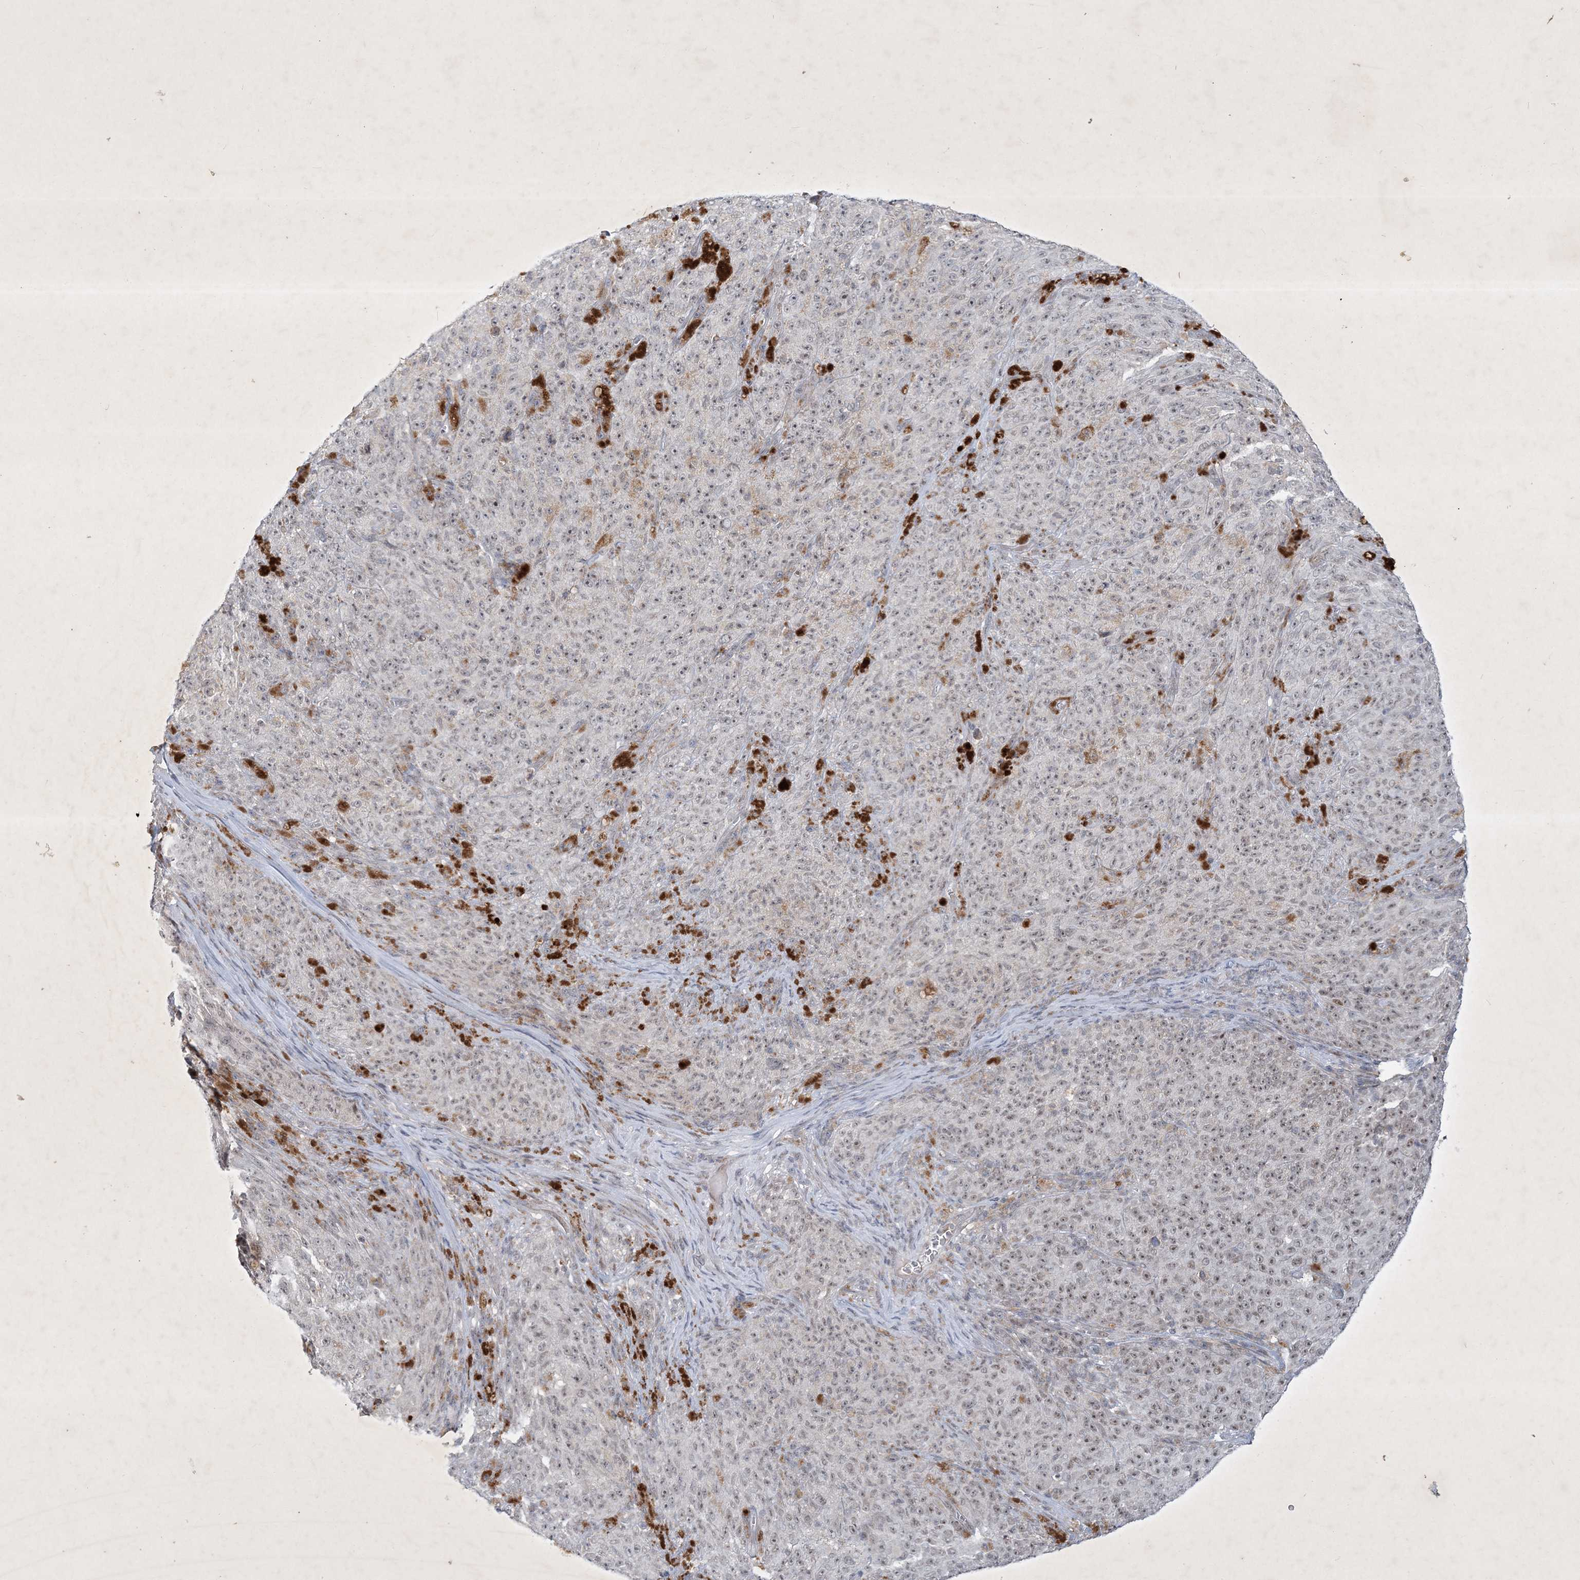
{"staining": {"intensity": "moderate", "quantity": "25%-75%", "location": "nuclear"}, "tissue": "melanoma", "cell_type": "Tumor cells", "image_type": "cancer", "snomed": [{"axis": "morphology", "description": "Malignant melanoma, NOS"}, {"axis": "topography", "description": "Skin"}], "caption": "An immunohistochemistry (IHC) image of neoplastic tissue is shown. Protein staining in brown highlights moderate nuclear positivity in malignant melanoma within tumor cells.", "gene": "ZBTB9", "patient": {"sex": "female", "age": 82}}